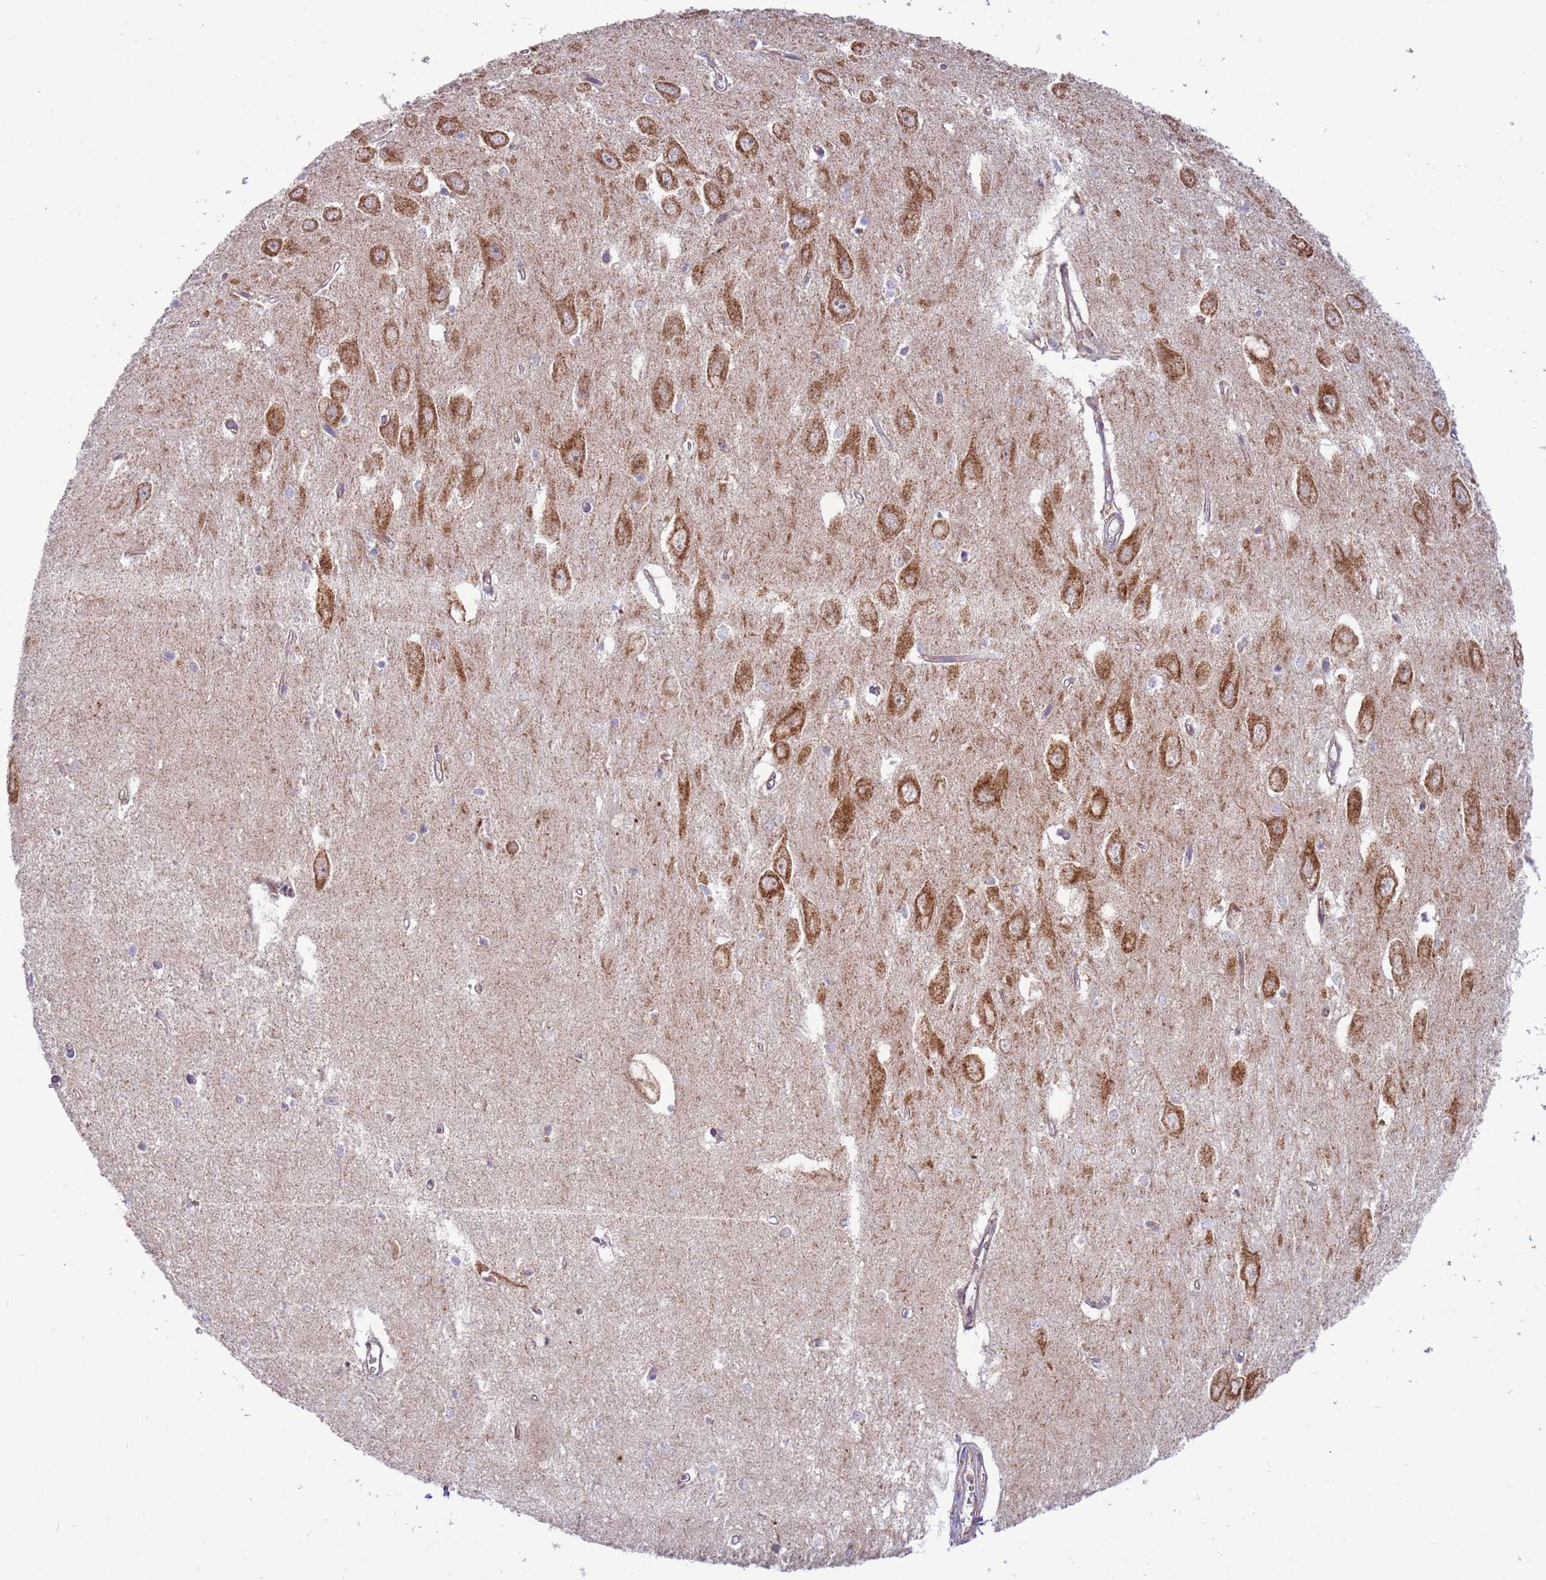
{"staining": {"intensity": "negative", "quantity": "none", "location": "none"}, "tissue": "hippocampus", "cell_type": "Glial cells", "image_type": "normal", "snomed": [{"axis": "morphology", "description": "Normal tissue, NOS"}, {"axis": "topography", "description": "Hippocampus"}], "caption": "Immunohistochemistry micrograph of benign hippocampus stained for a protein (brown), which displays no expression in glial cells.", "gene": "IRS4", "patient": {"sex": "female", "age": 64}}